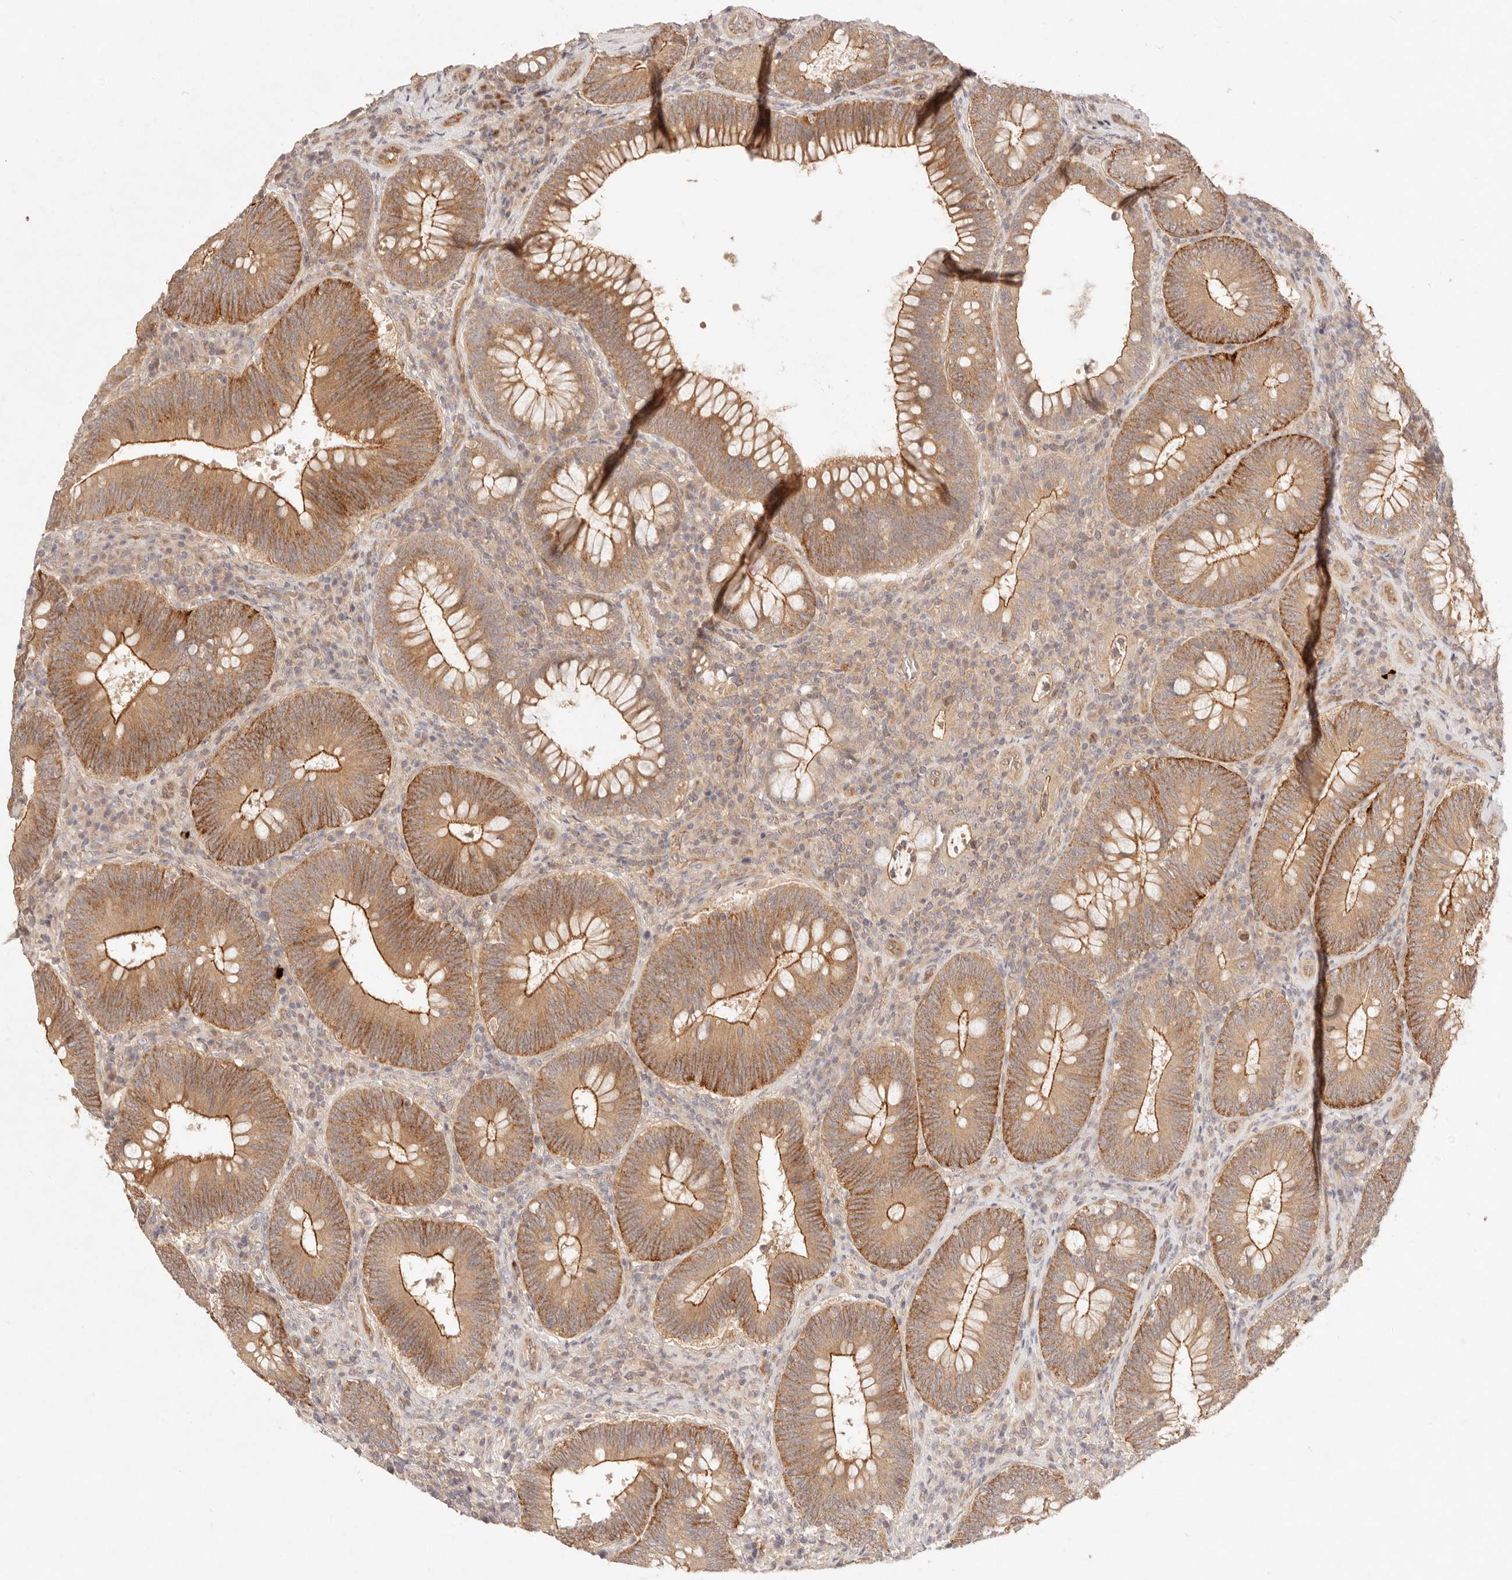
{"staining": {"intensity": "moderate", "quantity": ">75%", "location": "cytoplasmic/membranous"}, "tissue": "colorectal cancer", "cell_type": "Tumor cells", "image_type": "cancer", "snomed": [{"axis": "morphology", "description": "Normal tissue, NOS"}, {"axis": "topography", "description": "Colon"}], "caption": "Colorectal cancer stained with immunohistochemistry (IHC) reveals moderate cytoplasmic/membranous staining in about >75% of tumor cells. (DAB (3,3'-diaminobenzidine) = brown stain, brightfield microscopy at high magnification).", "gene": "PPP1R3B", "patient": {"sex": "female", "age": 82}}